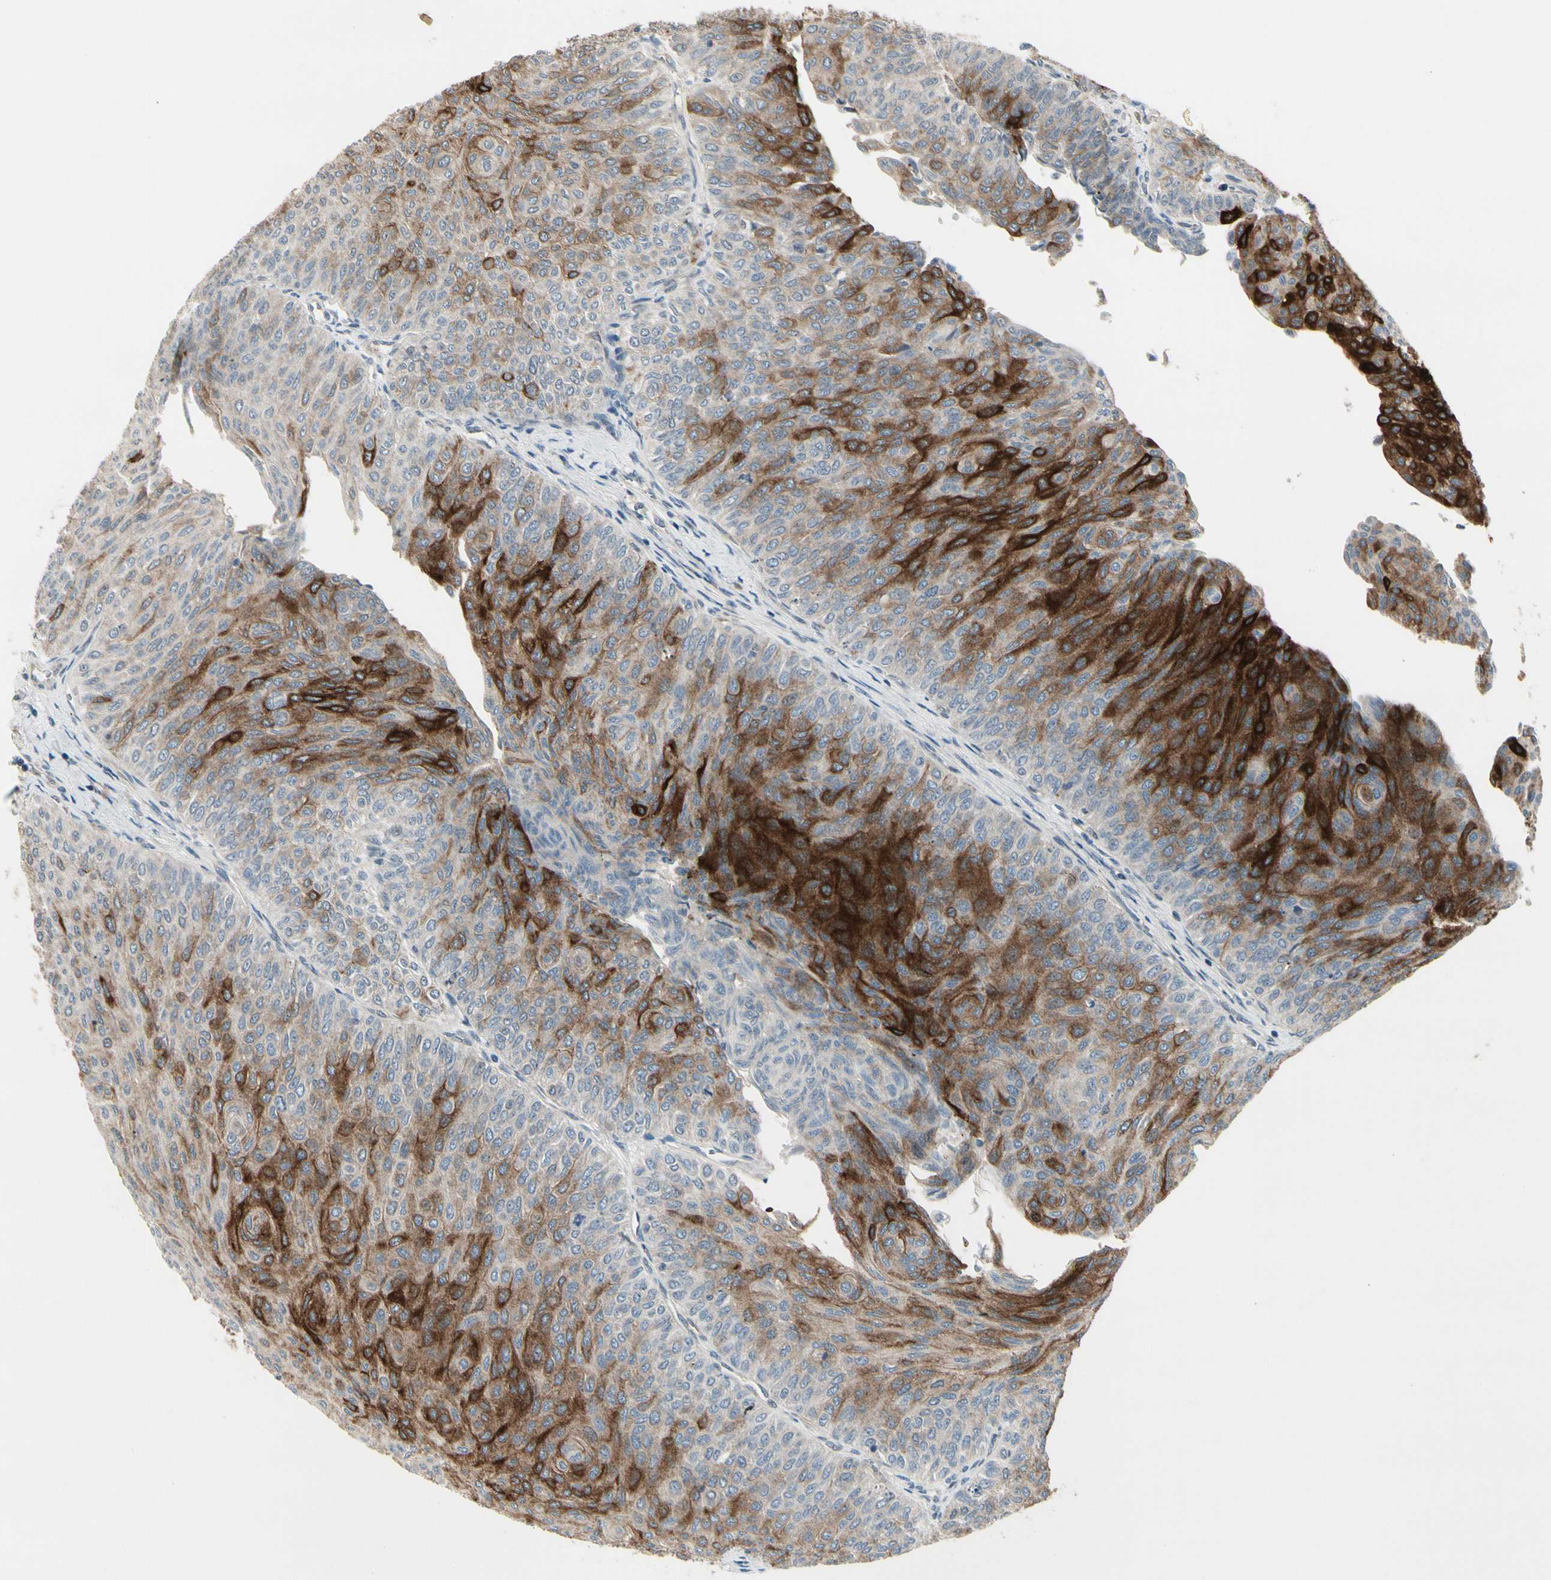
{"staining": {"intensity": "strong", "quantity": "25%-75%", "location": "cytoplasmic/membranous"}, "tissue": "urothelial cancer", "cell_type": "Tumor cells", "image_type": "cancer", "snomed": [{"axis": "morphology", "description": "Urothelial carcinoma, Low grade"}, {"axis": "topography", "description": "Urinary bladder"}], "caption": "This histopathology image displays immunohistochemistry staining of human urothelial cancer, with high strong cytoplasmic/membranous positivity in approximately 25%-75% of tumor cells.", "gene": "SVBP", "patient": {"sex": "male", "age": 78}}